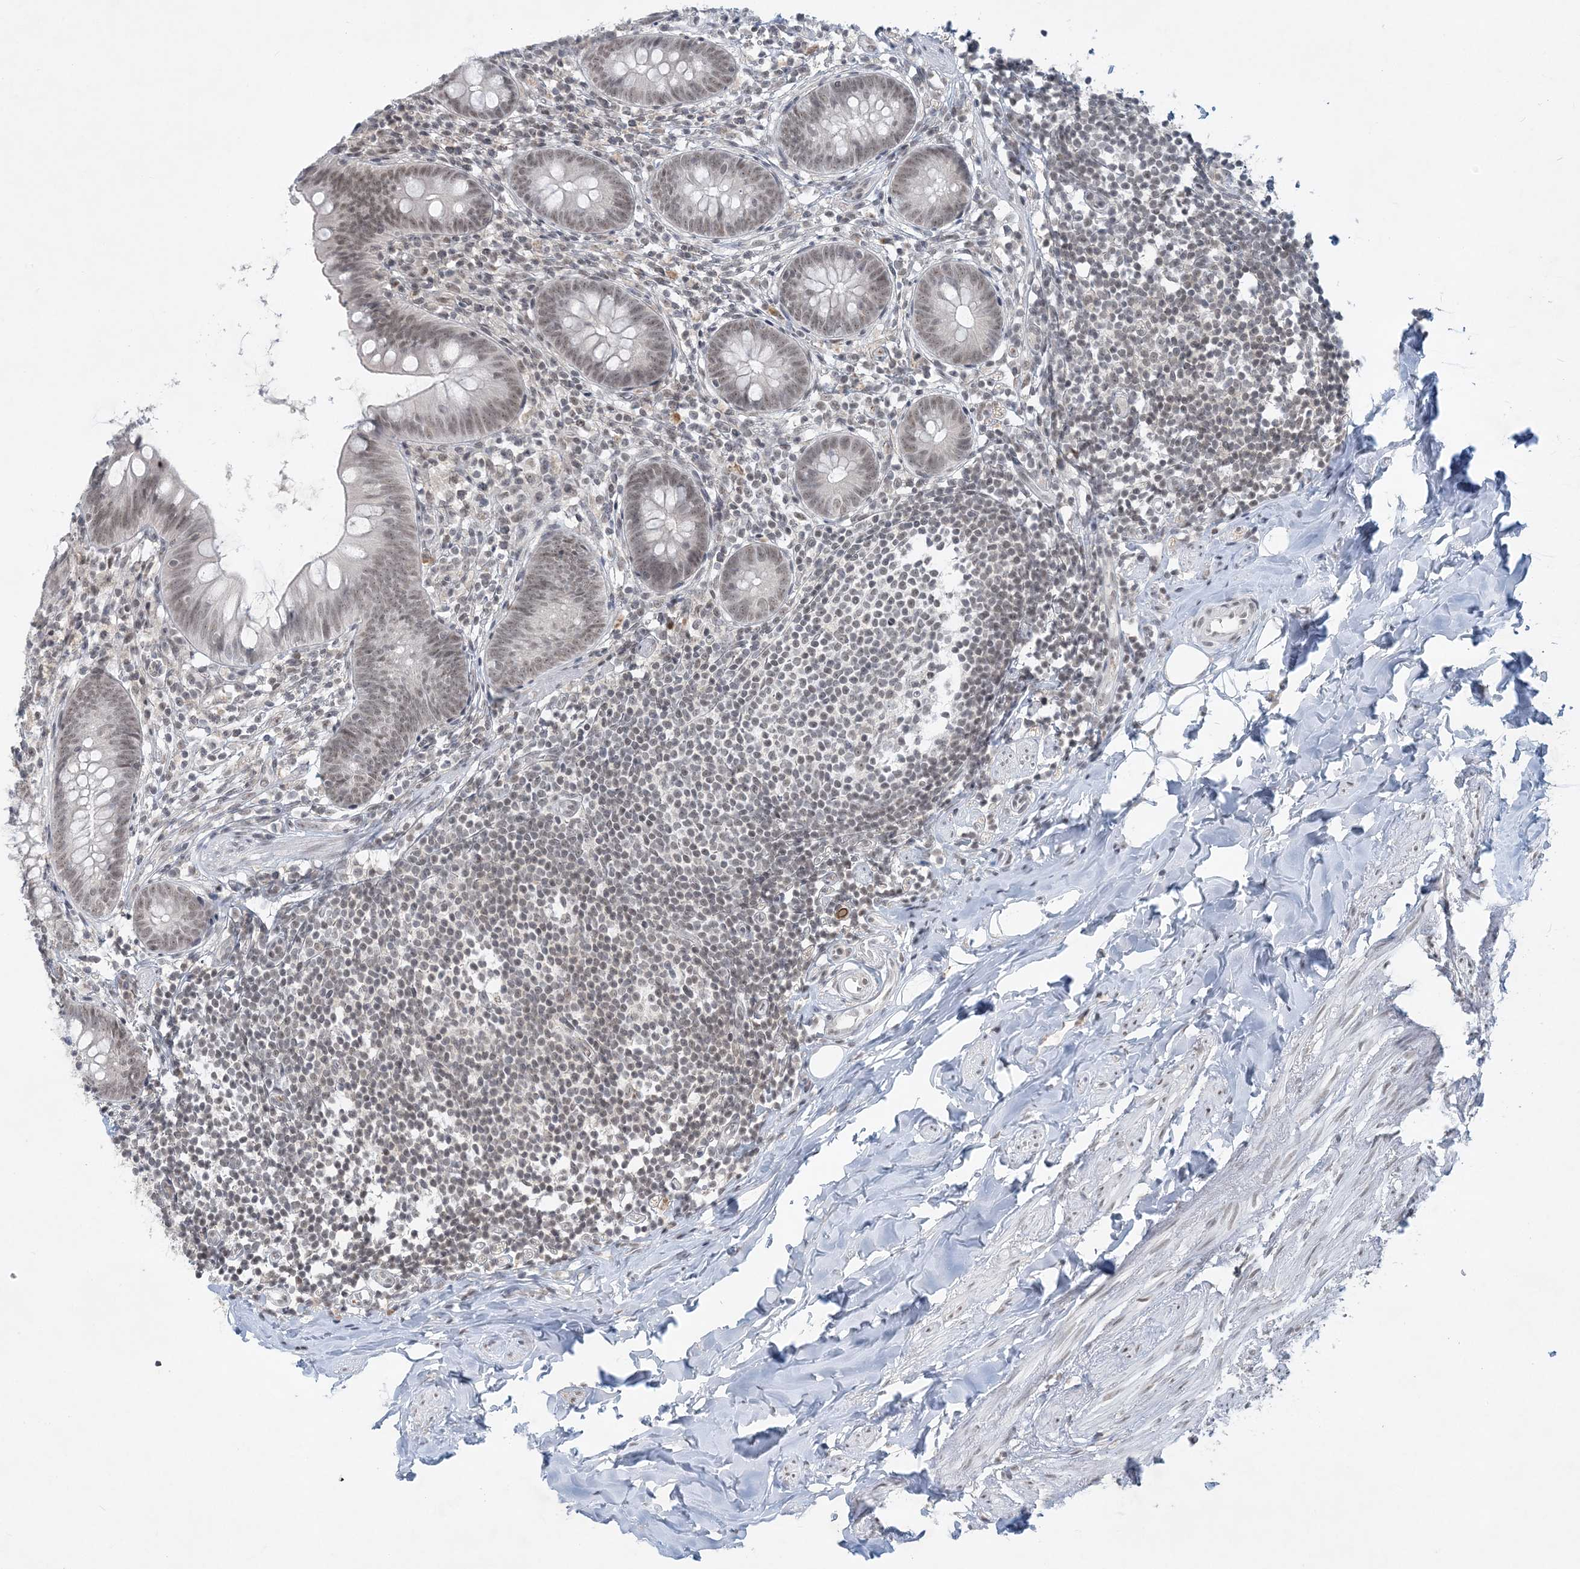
{"staining": {"intensity": "weak", "quantity": "25%-75%", "location": "nuclear"}, "tissue": "appendix", "cell_type": "Glandular cells", "image_type": "normal", "snomed": [{"axis": "morphology", "description": "Normal tissue, NOS"}, {"axis": "topography", "description": "Appendix"}], "caption": "Human appendix stained for a protein (brown) displays weak nuclear positive expression in approximately 25%-75% of glandular cells.", "gene": "KMT2D", "patient": {"sex": "female", "age": 62}}